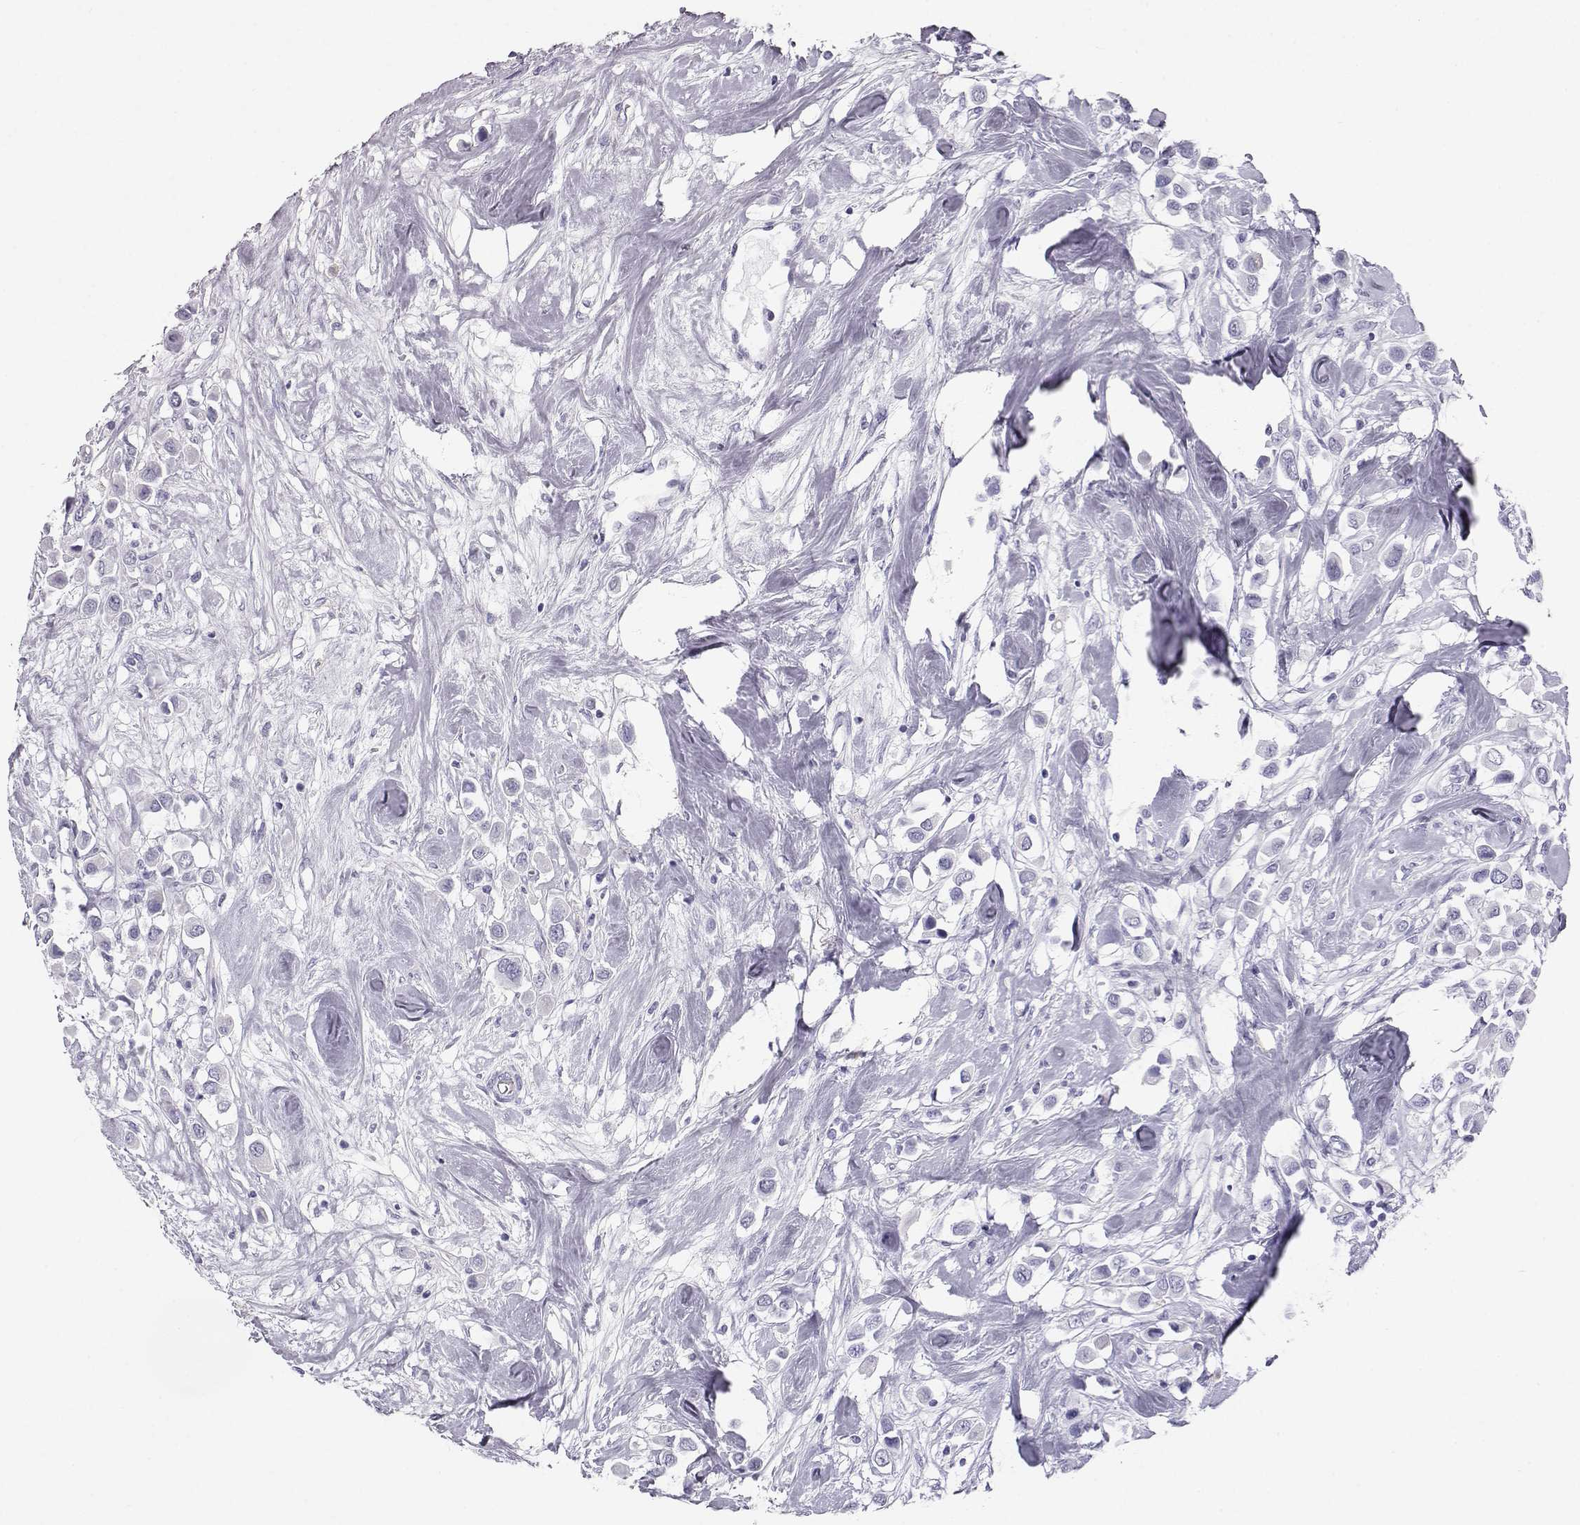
{"staining": {"intensity": "negative", "quantity": "none", "location": "none"}, "tissue": "breast cancer", "cell_type": "Tumor cells", "image_type": "cancer", "snomed": [{"axis": "morphology", "description": "Duct carcinoma"}, {"axis": "topography", "description": "Breast"}], "caption": "Tumor cells are negative for protein expression in human breast cancer (infiltrating ductal carcinoma).", "gene": "ITLN2", "patient": {"sex": "female", "age": 61}}